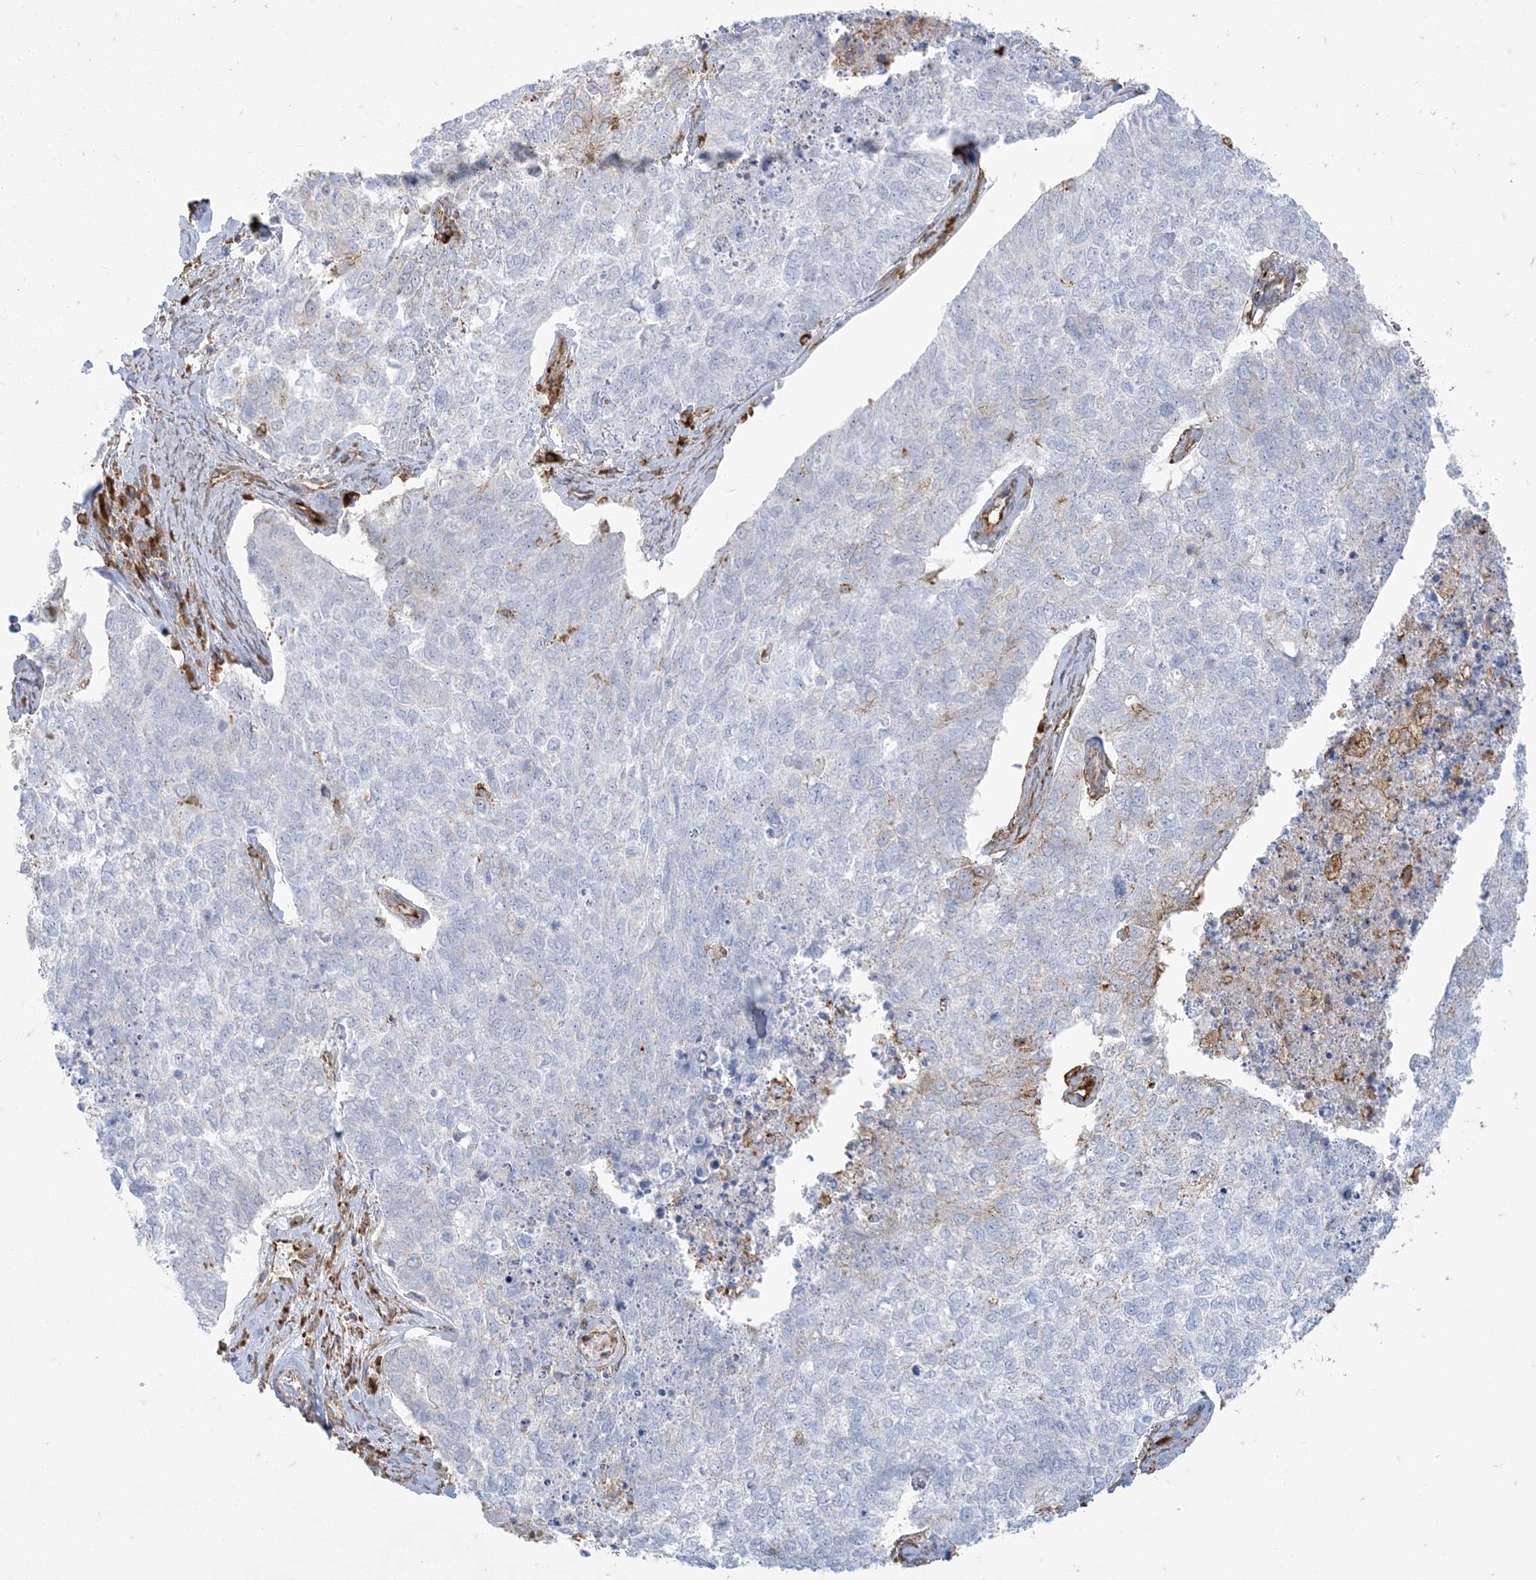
{"staining": {"intensity": "weak", "quantity": "<25%", "location": "cytoplasmic/membranous"}, "tissue": "cervical cancer", "cell_type": "Tumor cells", "image_type": "cancer", "snomed": [{"axis": "morphology", "description": "Squamous cell carcinoma, NOS"}, {"axis": "topography", "description": "Cervix"}], "caption": "The photomicrograph exhibits no significant expression in tumor cells of squamous cell carcinoma (cervical). (DAB immunohistochemistry (IHC), high magnification).", "gene": "DERL3", "patient": {"sex": "female", "age": 63}}